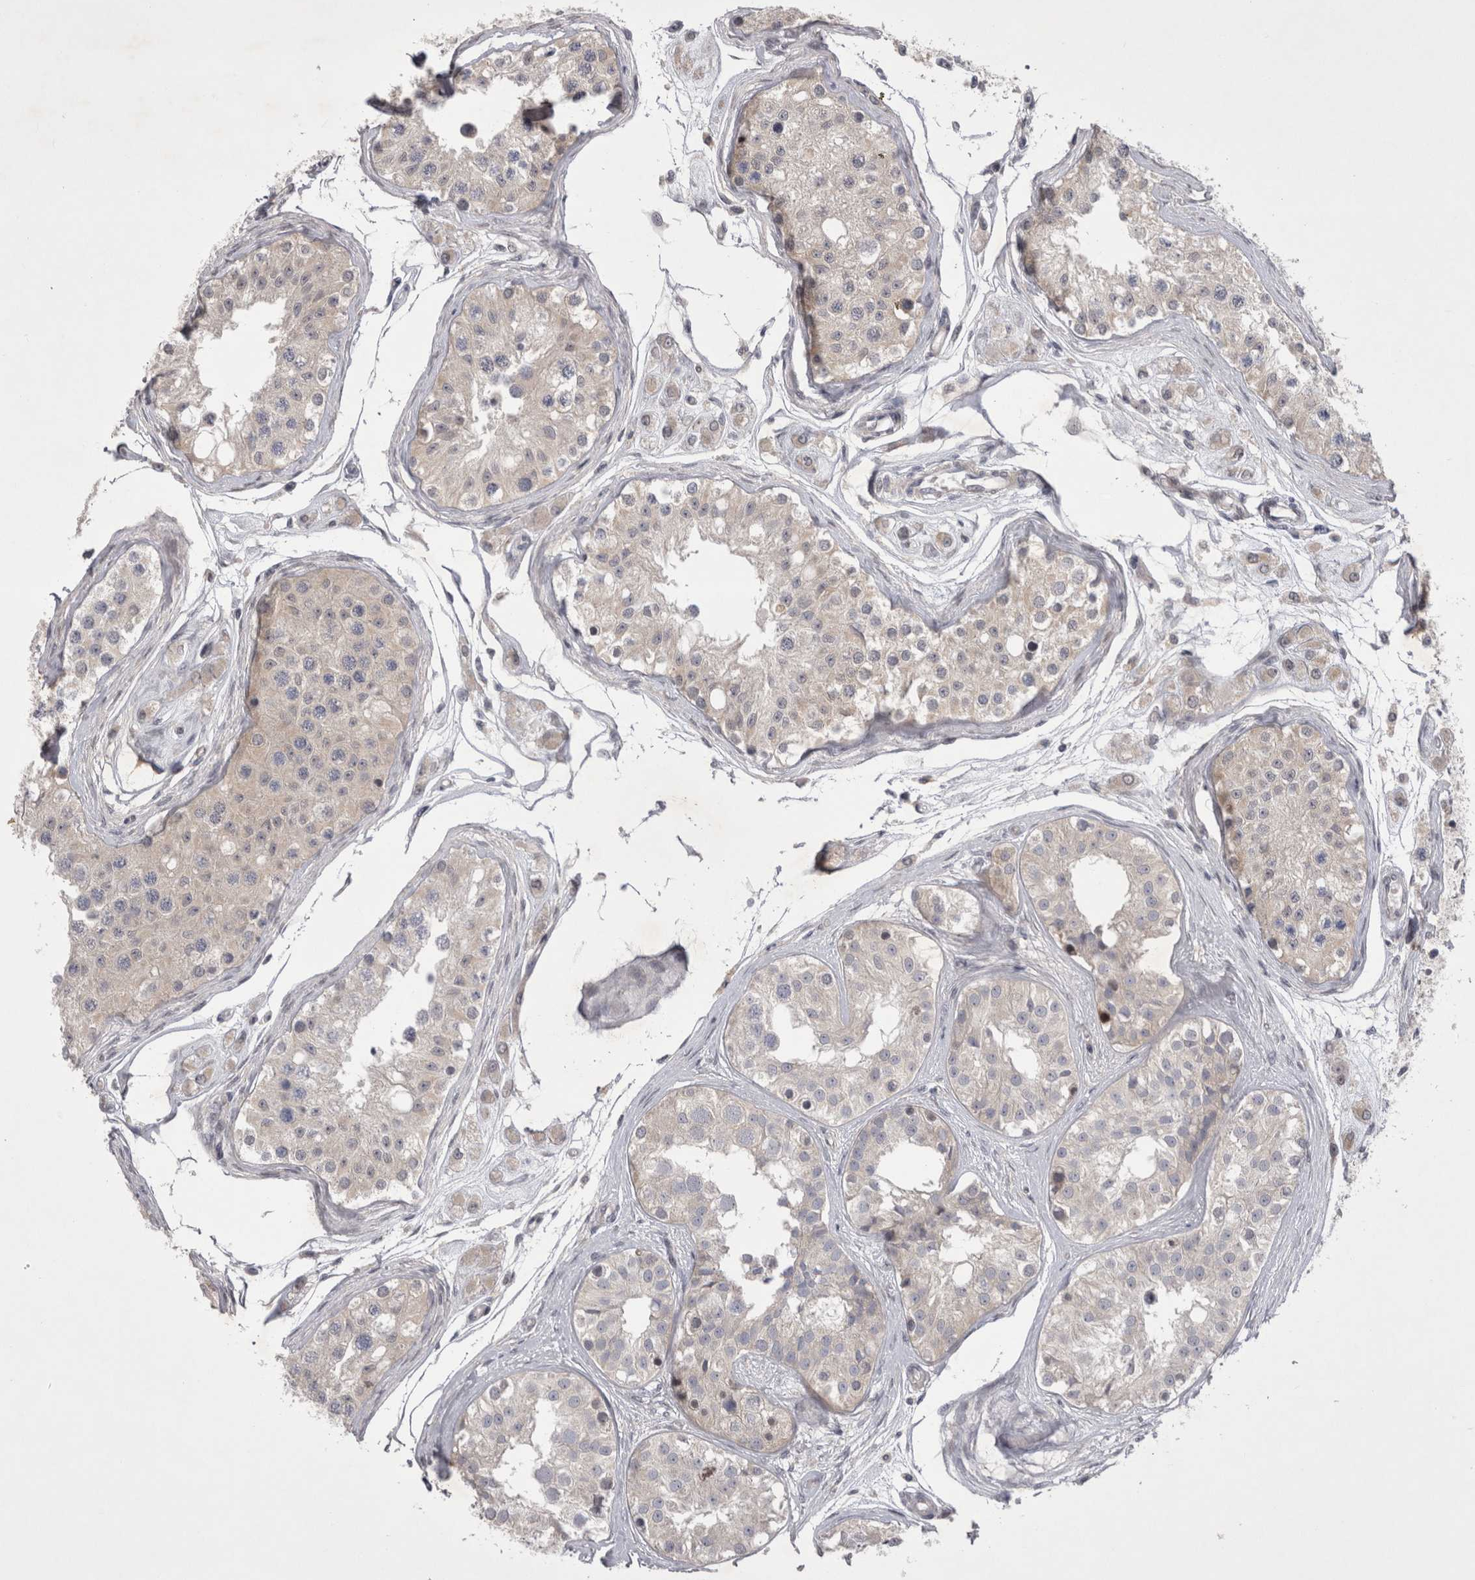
{"staining": {"intensity": "weak", "quantity": "25%-75%", "location": "cytoplasmic/membranous"}, "tissue": "testis", "cell_type": "Cells in seminiferous ducts", "image_type": "normal", "snomed": [{"axis": "morphology", "description": "Normal tissue, NOS"}, {"axis": "morphology", "description": "Adenocarcinoma, metastatic, NOS"}, {"axis": "topography", "description": "Testis"}], "caption": "Brown immunohistochemical staining in unremarkable testis exhibits weak cytoplasmic/membranous positivity in about 25%-75% of cells in seminiferous ducts. The staining is performed using DAB (3,3'-diaminobenzidine) brown chromogen to label protein expression. The nuclei are counter-stained blue using hematoxylin.", "gene": "NENF", "patient": {"sex": "male", "age": 26}}